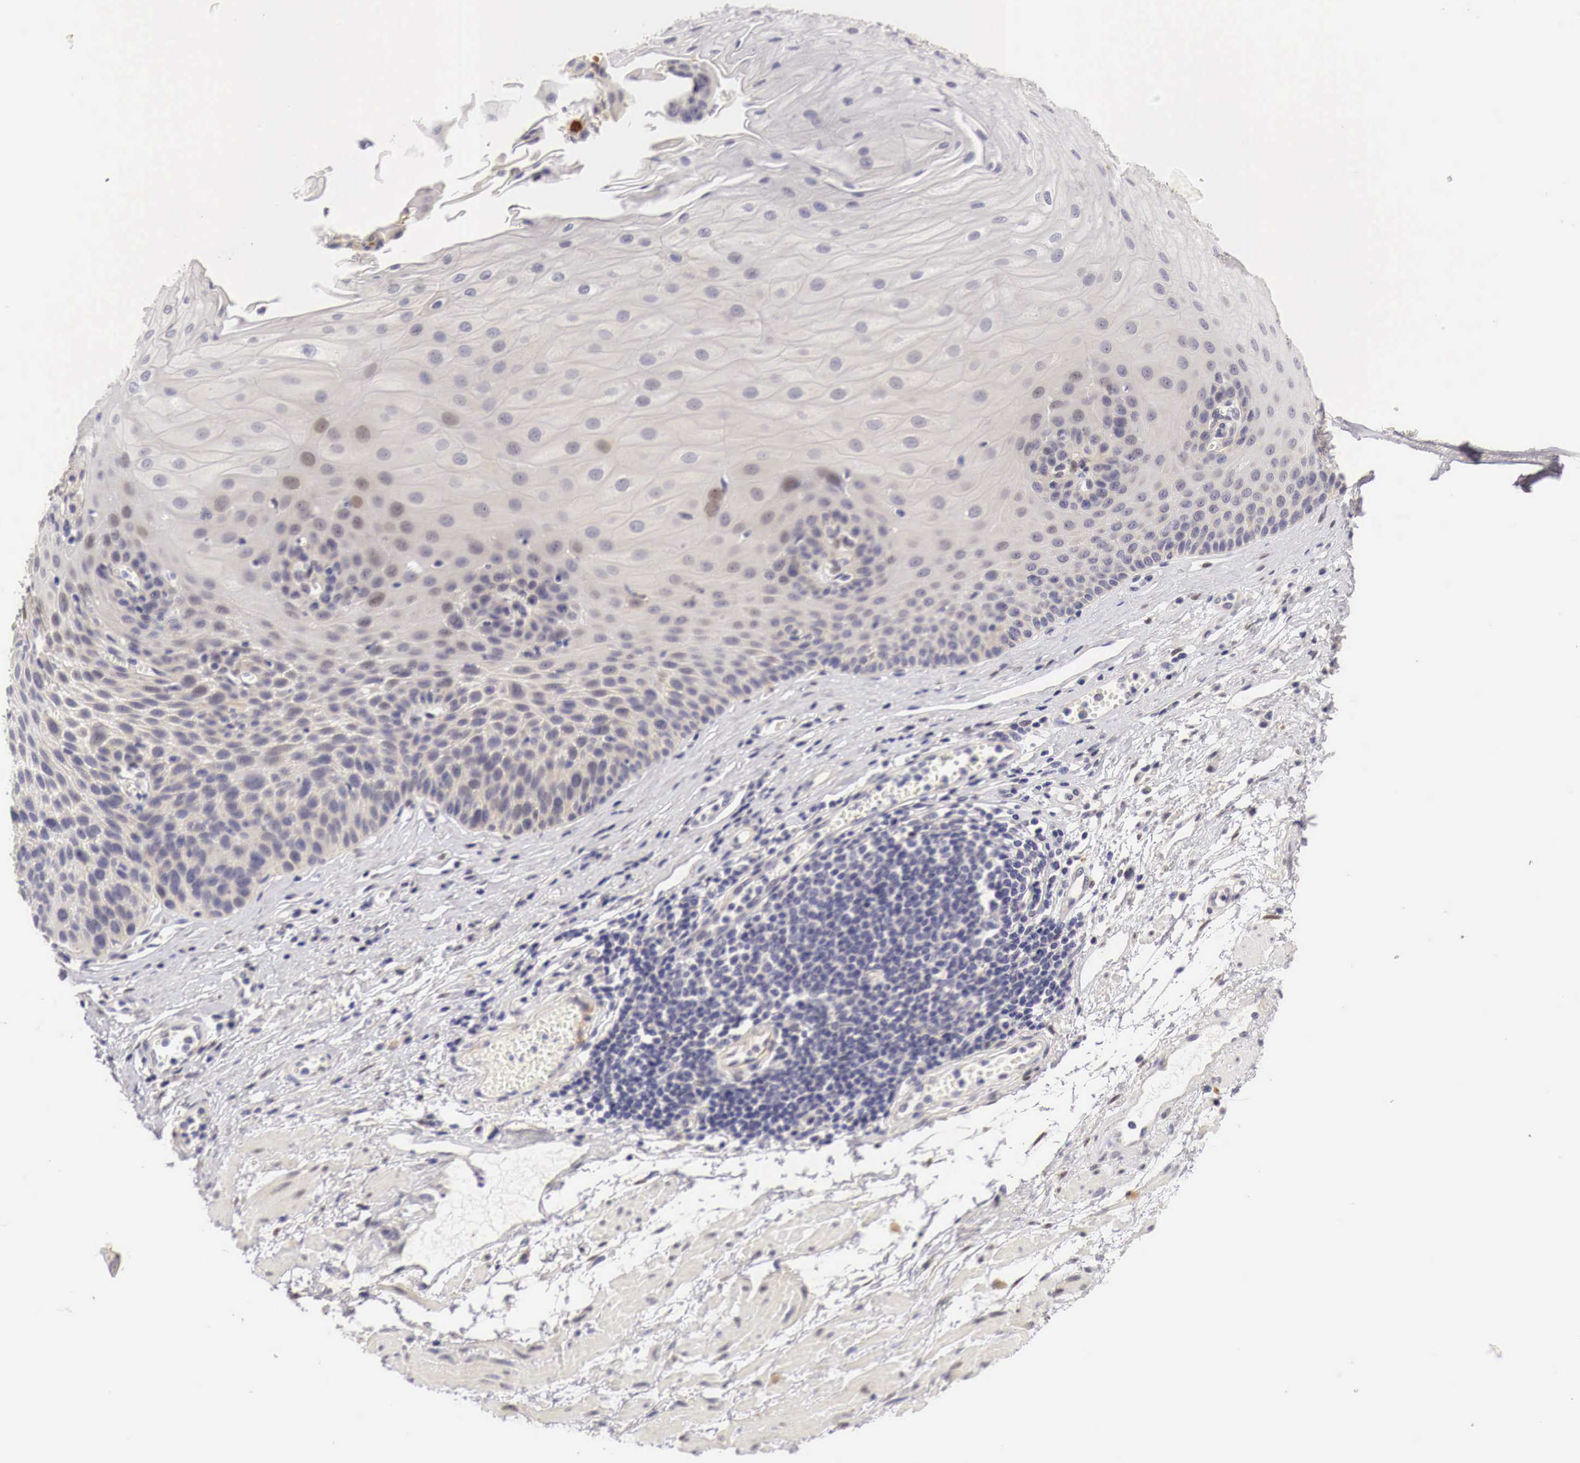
{"staining": {"intensity": "weak", "quantity": "<25%", "location": "nuclear"}, "tissue": "esophagus", "cell_type": "Squamous epithelial cells", "image_type": "normal", "snomed": [{"axis": "morphology", "description": "Normal tissue, NOS"}, {"axis": "topography", "description": "Esophagus"}], "caption": "Squamous epithelial cells show no significant protein expression in normal esophagus. Nuclei are stained in blue.", "gene": "CASP3", "patient": {"sex": "male", "age": 65}}